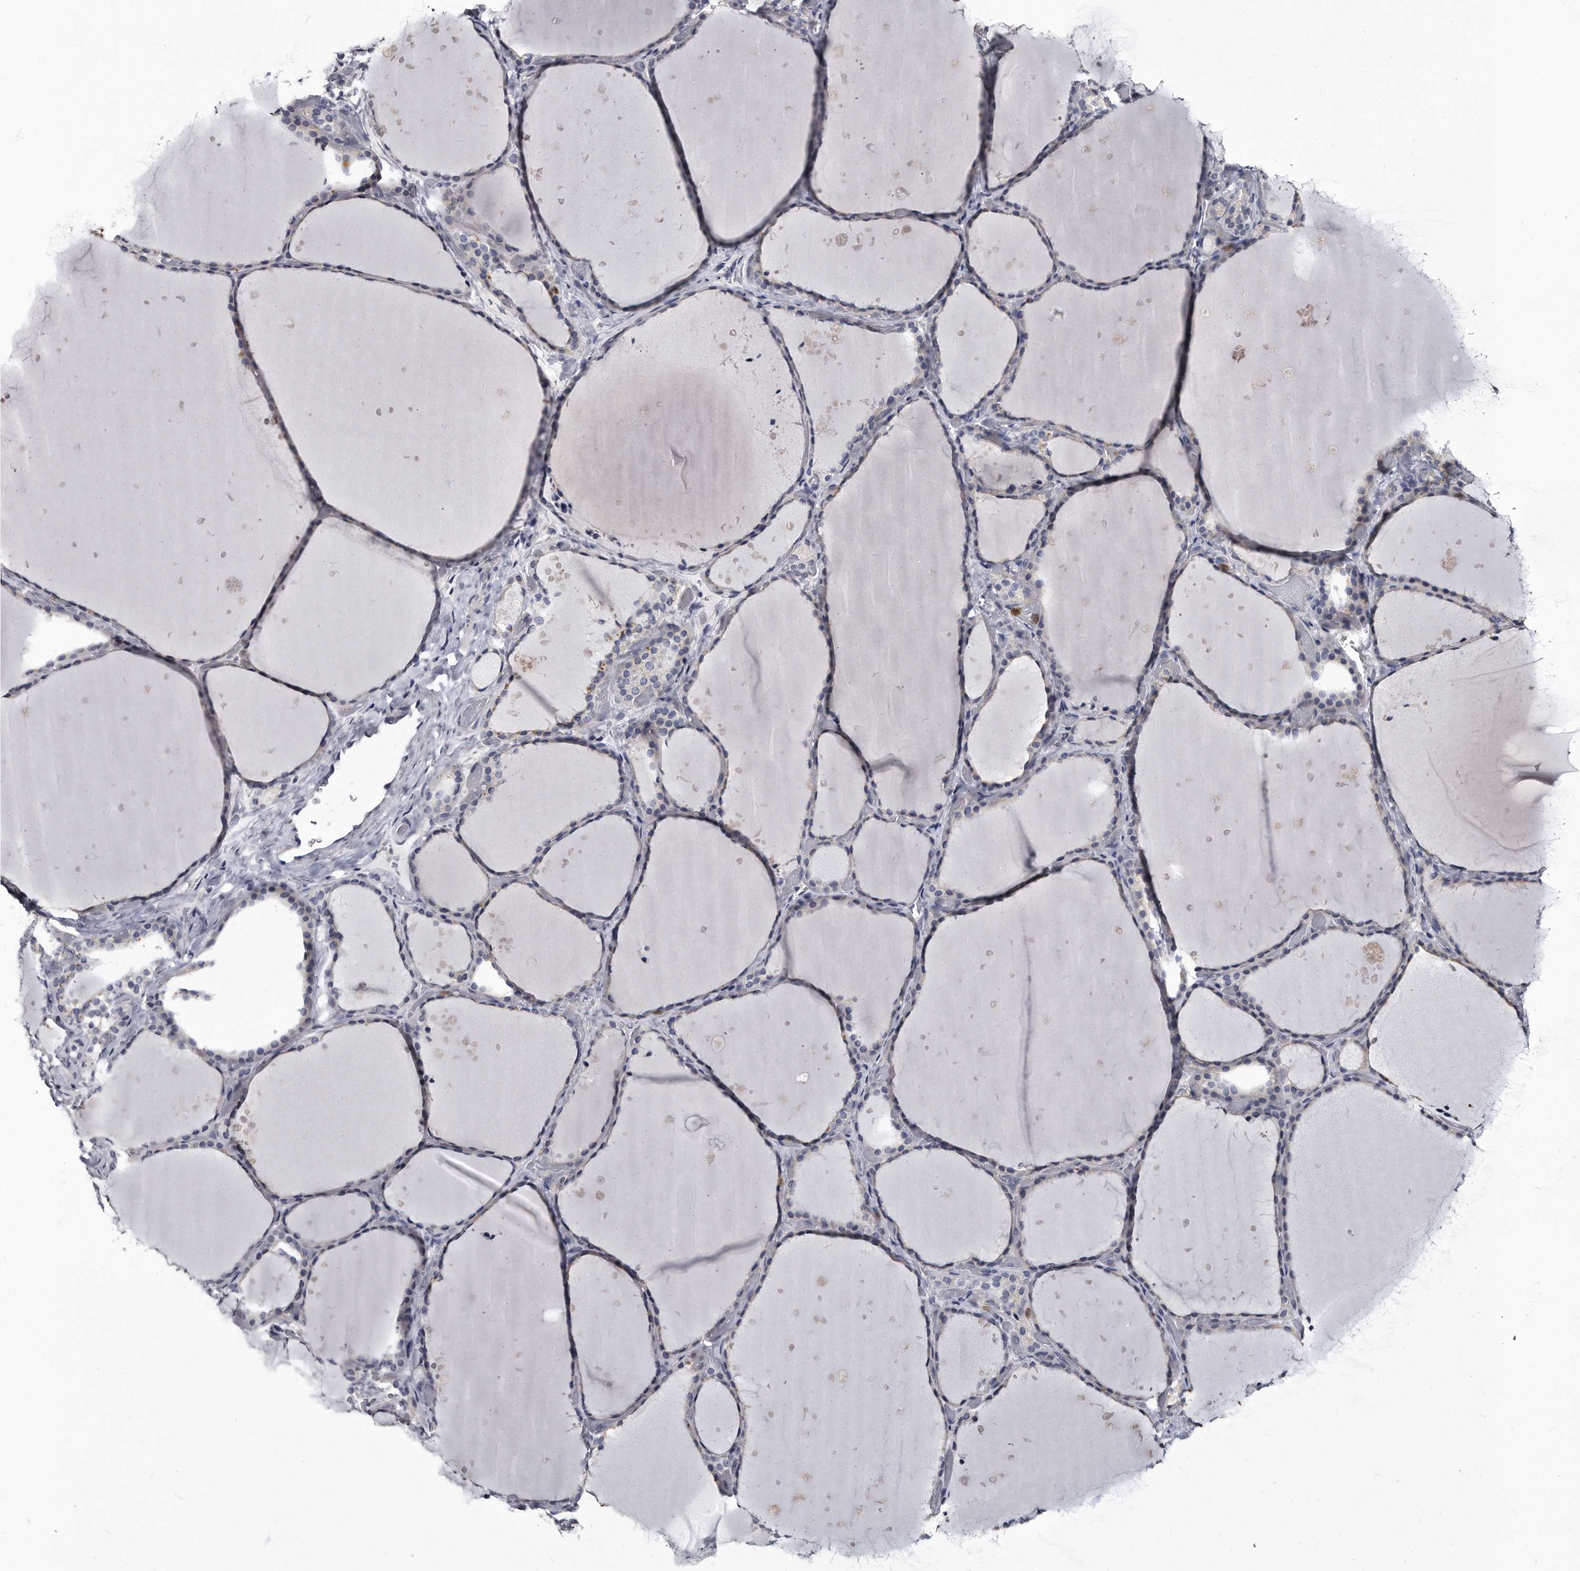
{"staining": {"intensity": "moderate", "quantity": "<25%", "location": "cytoplasmic/membranous"}, "tissue": "thyroid gland", "cell_type": "Glandular cells", "image_type": "normal", "snomed": [{"axis": "morphology", "description": "Normal tissue, NOS"}, {"axis": "topography", "description": "Thyroid gland"}], "caption": "High-magnification brightfield microscopy of benign thyroid gland stained with DAB (brown) and counterstained with hematoxylin (blue). glandular cells exhibit moderate cytoplasmic/membranous expression is seen in about<25% of cells.", "gene": "GAPVD1", "patient": {"sex": "female", "age": 44}}